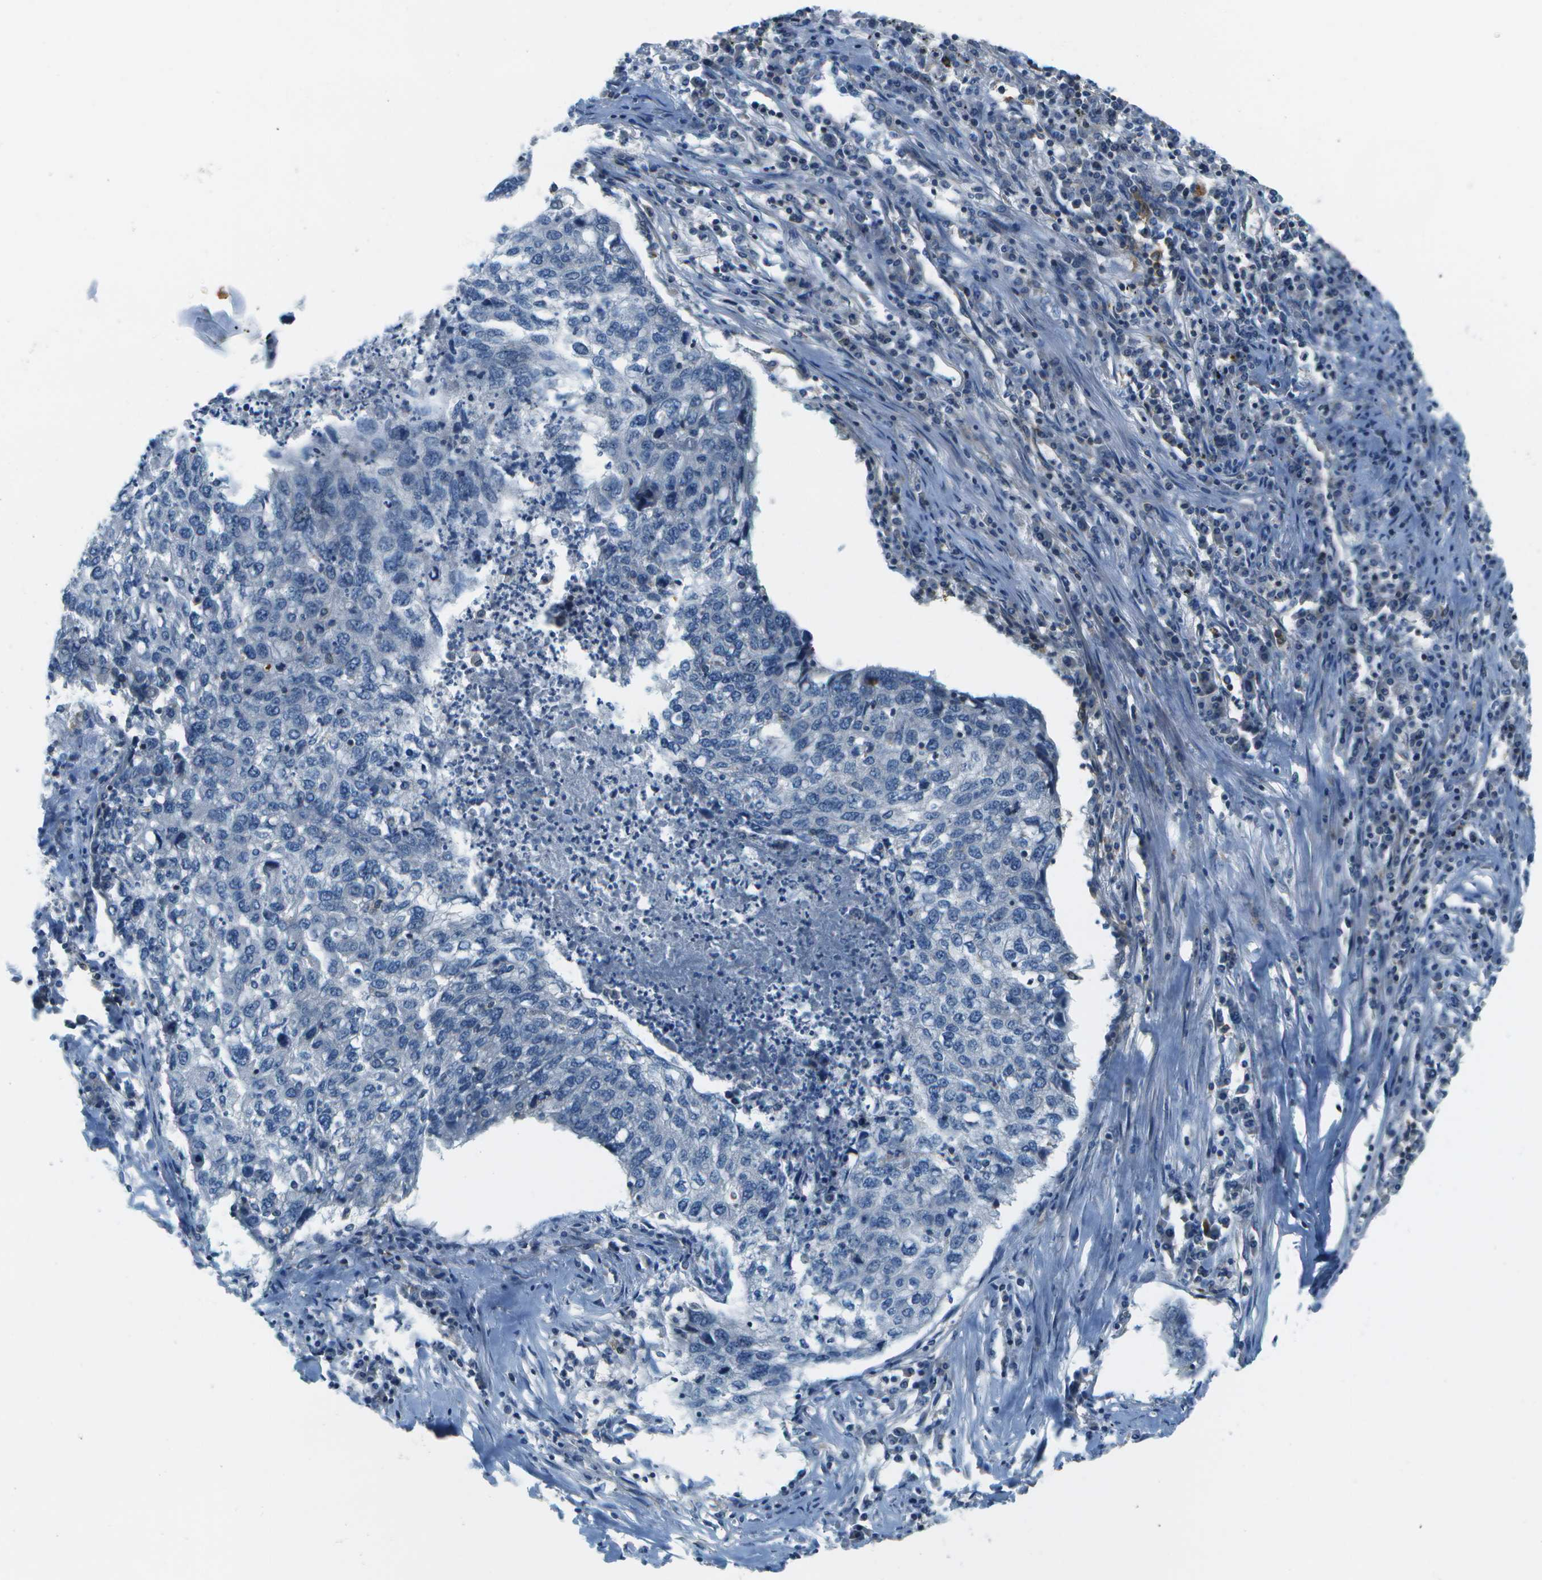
{"staining": {"intensity": "negative", "quantity": "none", "location": "none"}, "tissue": "lung cancer", "cell_type": "Tumor cells", "image_type": "cancer", "snomed": [{"axis": "morphology", "description": "Squamous cell carcinoma, NOS"}, {"axis": "topography", "description": "Lung"}], "caption": "A micrograph of human squamous cell carcinoma (lung) is negative for staining in tumor cells.", "gene": "CTIF", "patient": {"sex": "female", "age": 63}}